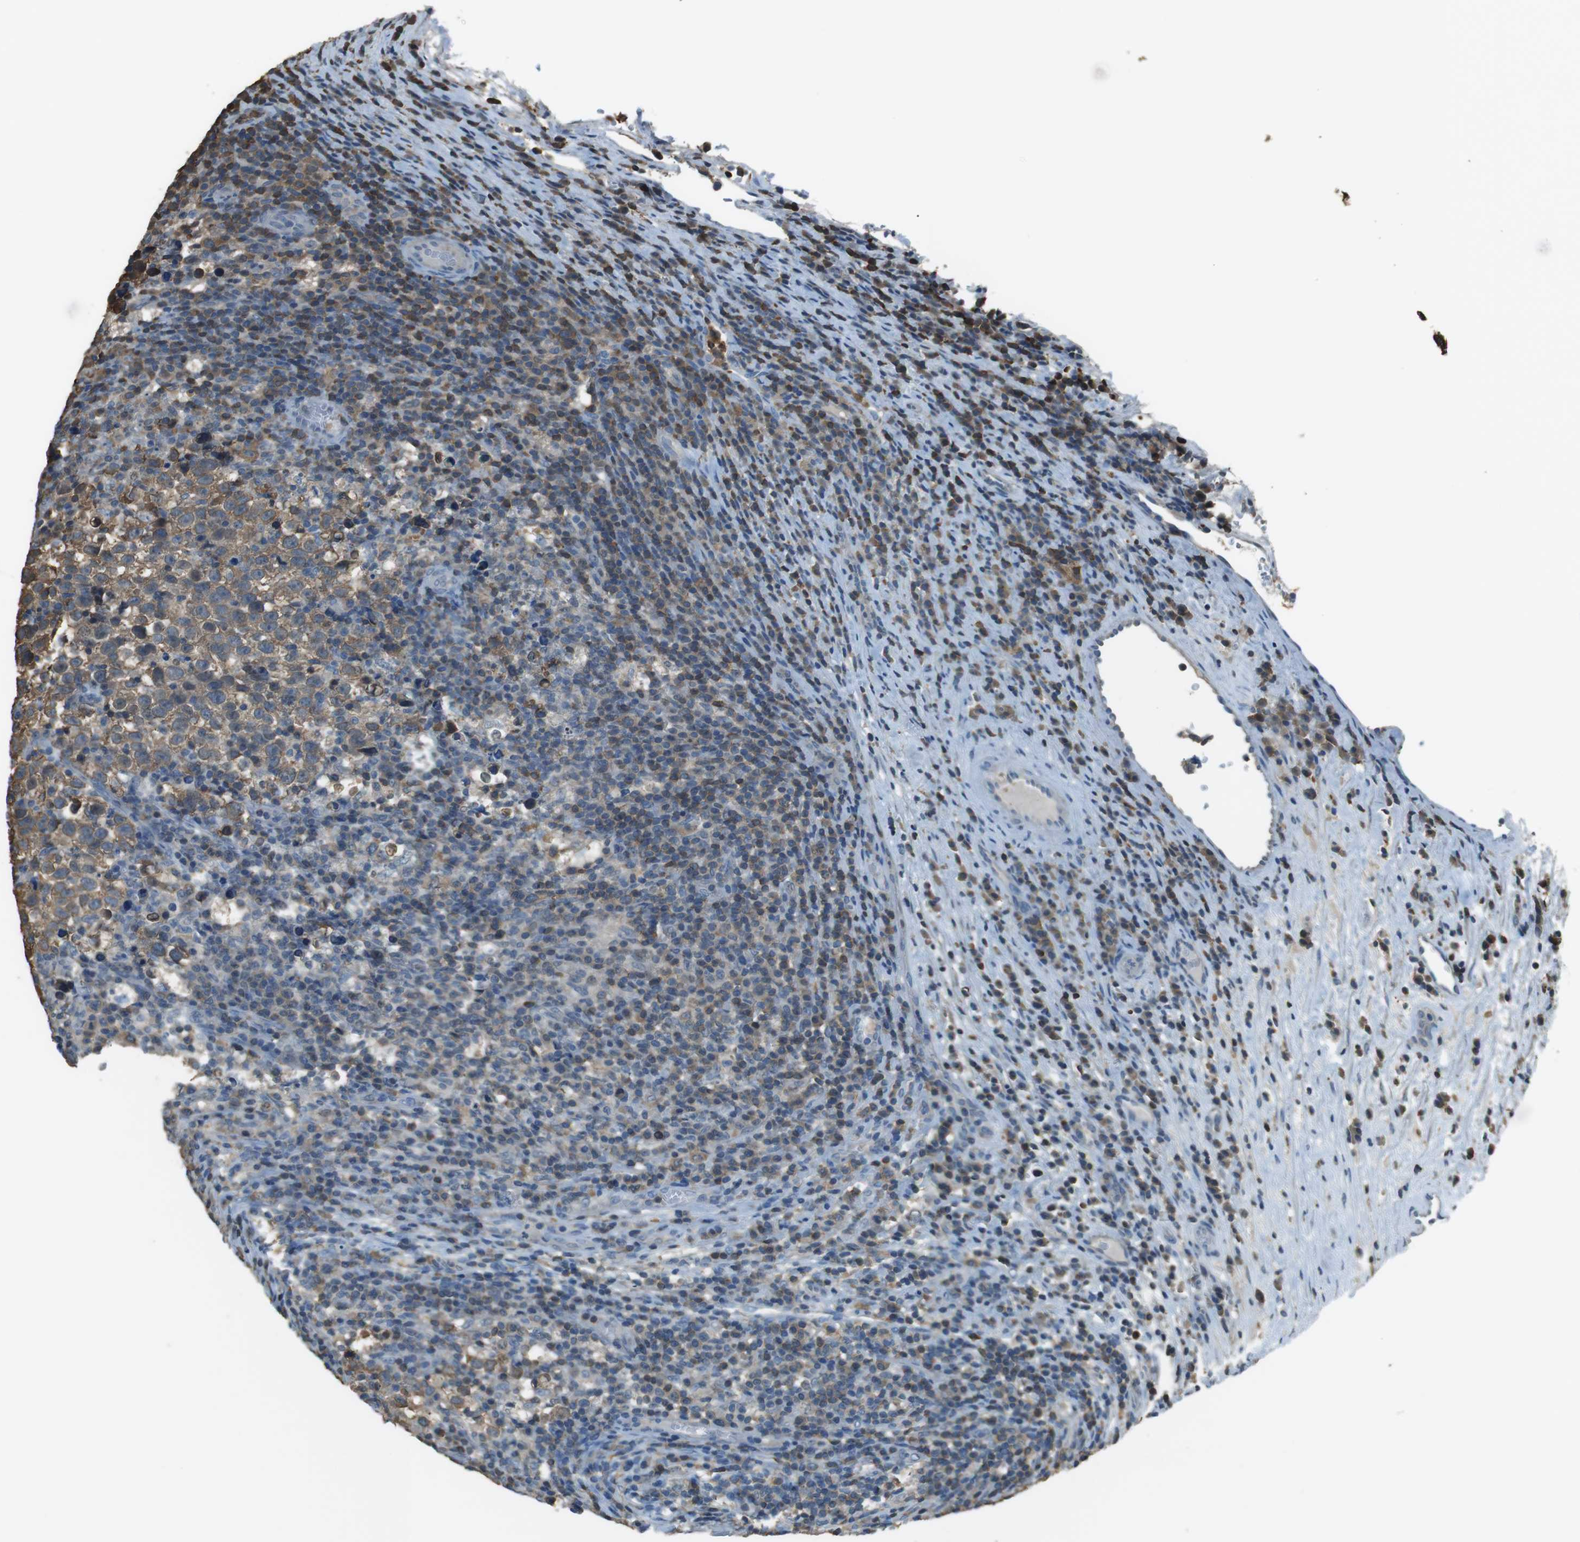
{"staining": {"intensity": "weak", "quantity": ">75%", "location": "cytoplasmic/membranous"}, "tissue": "testis cancer", "cell_type": "Tumor cells", "image_type": "cancer", "snomed": [{"axis": "morphology", "description": "Normal tissue, NOS"}, {"axis": "morphology", "description": "Seminoma, NOS"}, {"axis": "topography", "description": "Testis"}], "caption": "Immunohistochemistry (IHC) of testis seminoma demonstrates low levels of weak cytoplasmic/membranous expression in approximately >75% of tumor cells.", "gene": "TWSG1", "patient": {"sex": "male", "age": 43}}